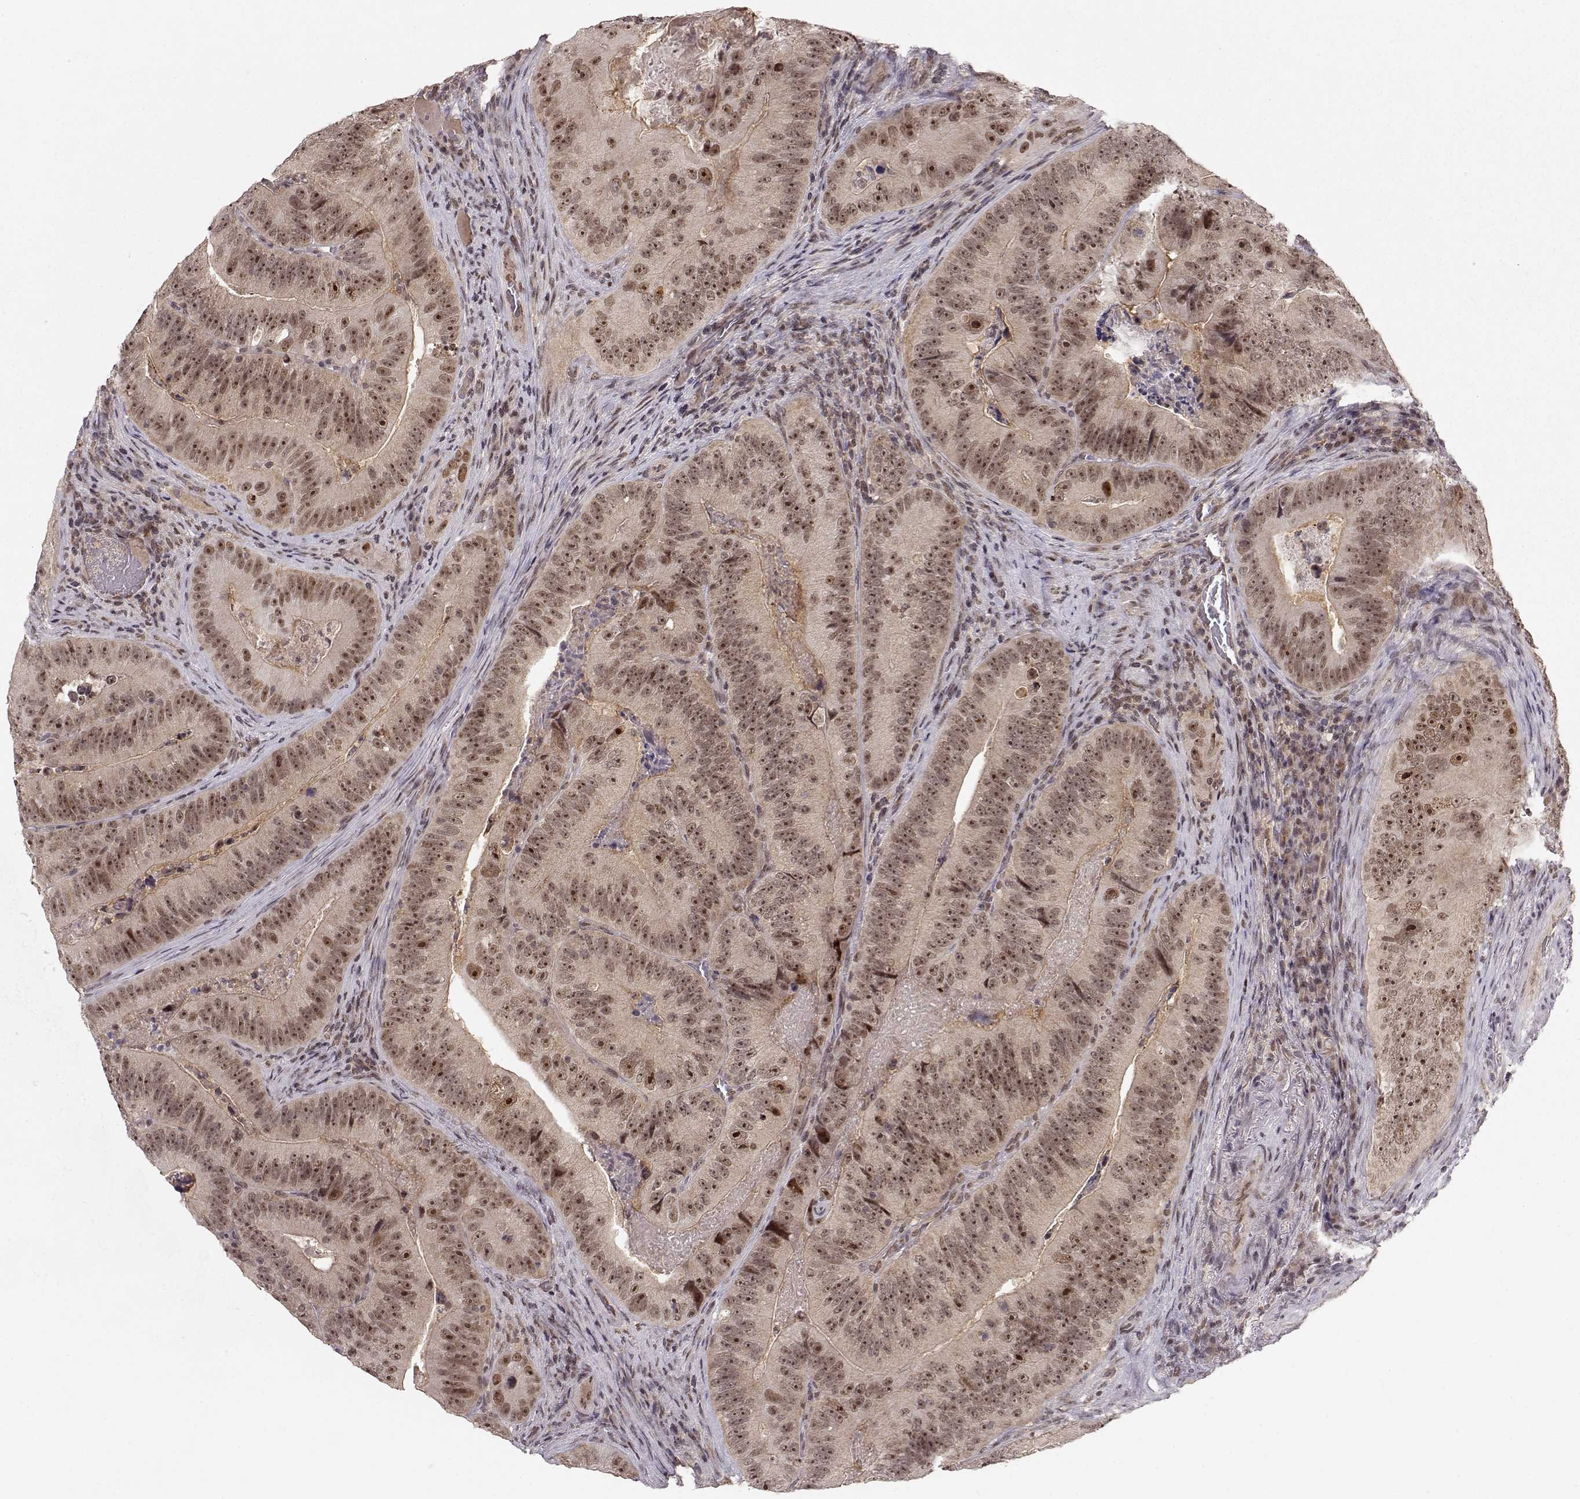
{"staining": {"intensity": "moderate", "quantity": ">75%", "location": "nuclear"}, "tissue": "colorectal cancer", "cell_type": "Tumor cells", "image_type": "cancer", "snomed": [{"axis": "morphology", "description": "Adenocarcinoma, NOS"}, {"axis": "topography", "description": "Colon"}], "caption": "Immunohistochemical staining of human colorectal cancer (adenocarcinoma) shows moderate nuclear protein expression in approximately >75% of tumor cells.", "gene": "CSNK2A1", "patient": {"sex": "female", "age": 86}}